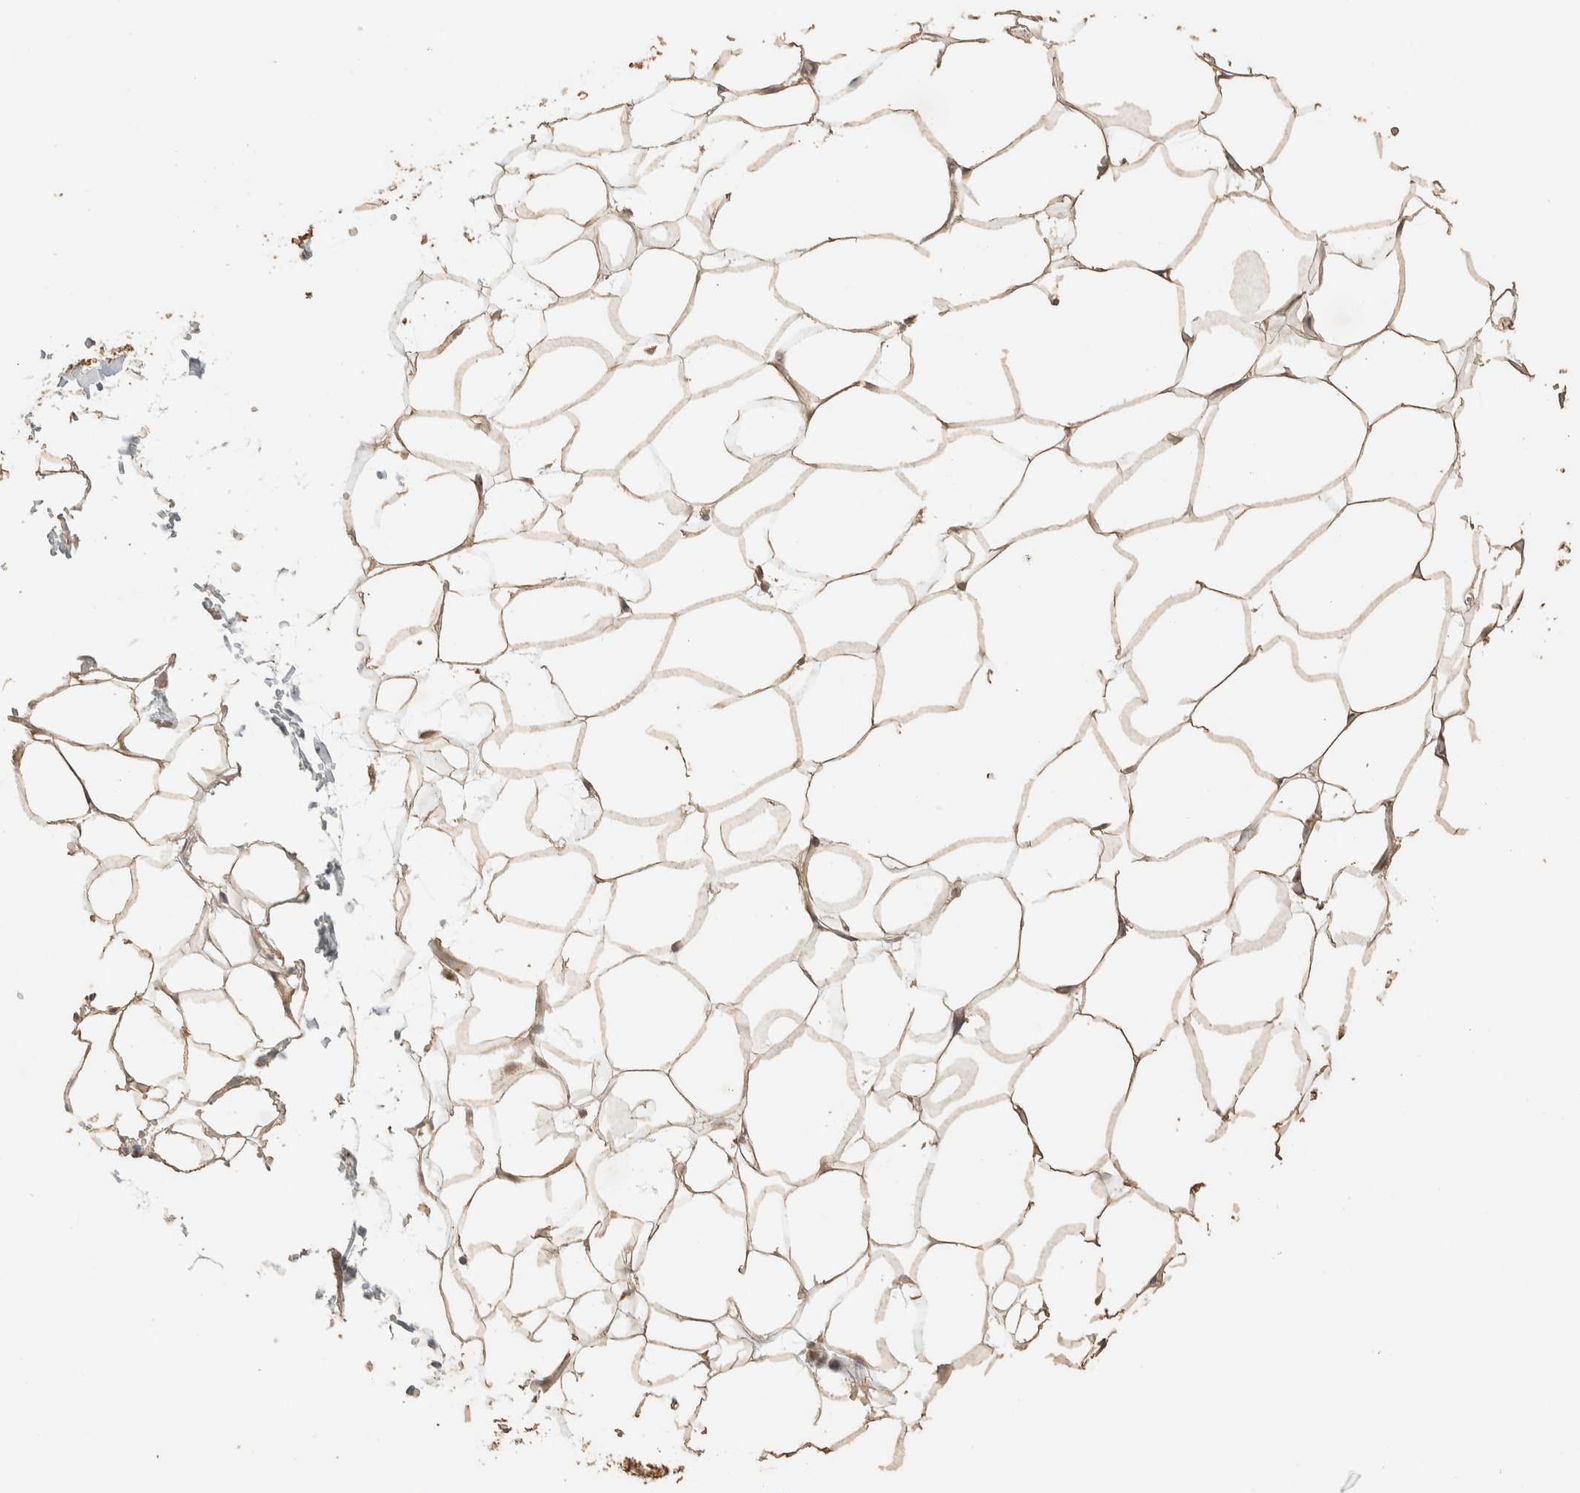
{"staining": {"intensity": "moderate", "quantity": ">75%", "location": "cytoplasmic/membranous"}, "tissue": "adipose tissue", "cell_type": "Adipocytes", "image_type": "normal", "snomed": [{"axis": "morphology", "description": "Normal tissue, NOS"}, {"axis": "topography", "description": "Breast"}, {"axis": "topography", "description": "Adipose tissue"}], "caption": "The immunohistochemical stain highlights moderate cytoplasmic/membranous positivity in adipocytes of benign adipose tissue. The protein of interest is stained brown, and the nuclei are stained in blue (DAB (3,3'-diaminobenzidine) IHC with brightfield microscopy, high magnification).", "gene": "ITPA", "patient": {"sex": "female", "age": 25}}